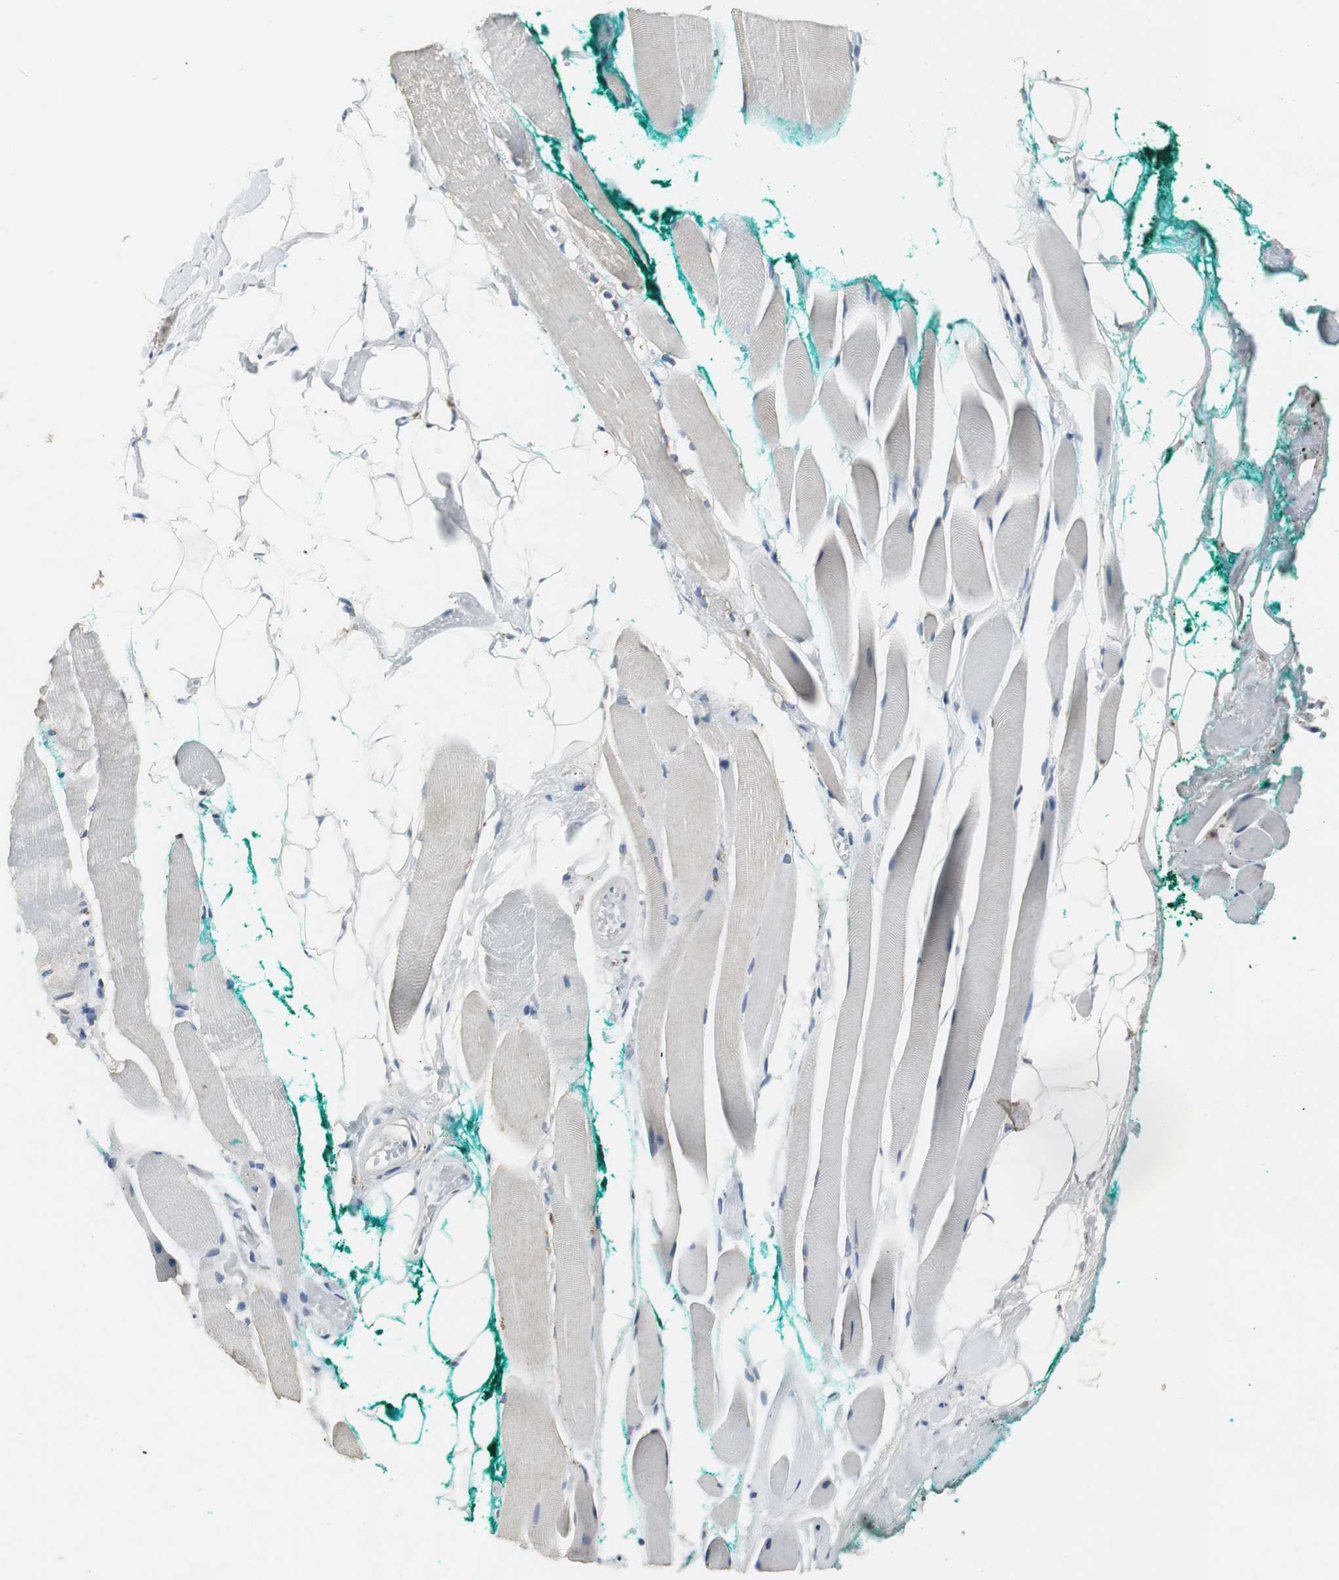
{"staining": {"intensity": "weak", "quantity": "<25%", "location": "cytoplasmic/membranous"}, "tissue": "skeletal muscle", "cell_type": "Myocytes", "image_type": "normal", "snomed": [{"axis": "morphology", "description": "Normal tissue, NOS"}, {"axis": "topography", "description": "Skeletal muscle"}, {"axis": "topography", "description": "Peripheral nerve tissue"}], "caption": "IHC micrograph of normal human skeletal muscle stained for a protein (brown), which displays no staining in myocytes. (Immunohistochemistry, brightfield microscopy, high magnification).", "gene": "PTPRN2", "patient": {"sex": "female", "age": 84}}